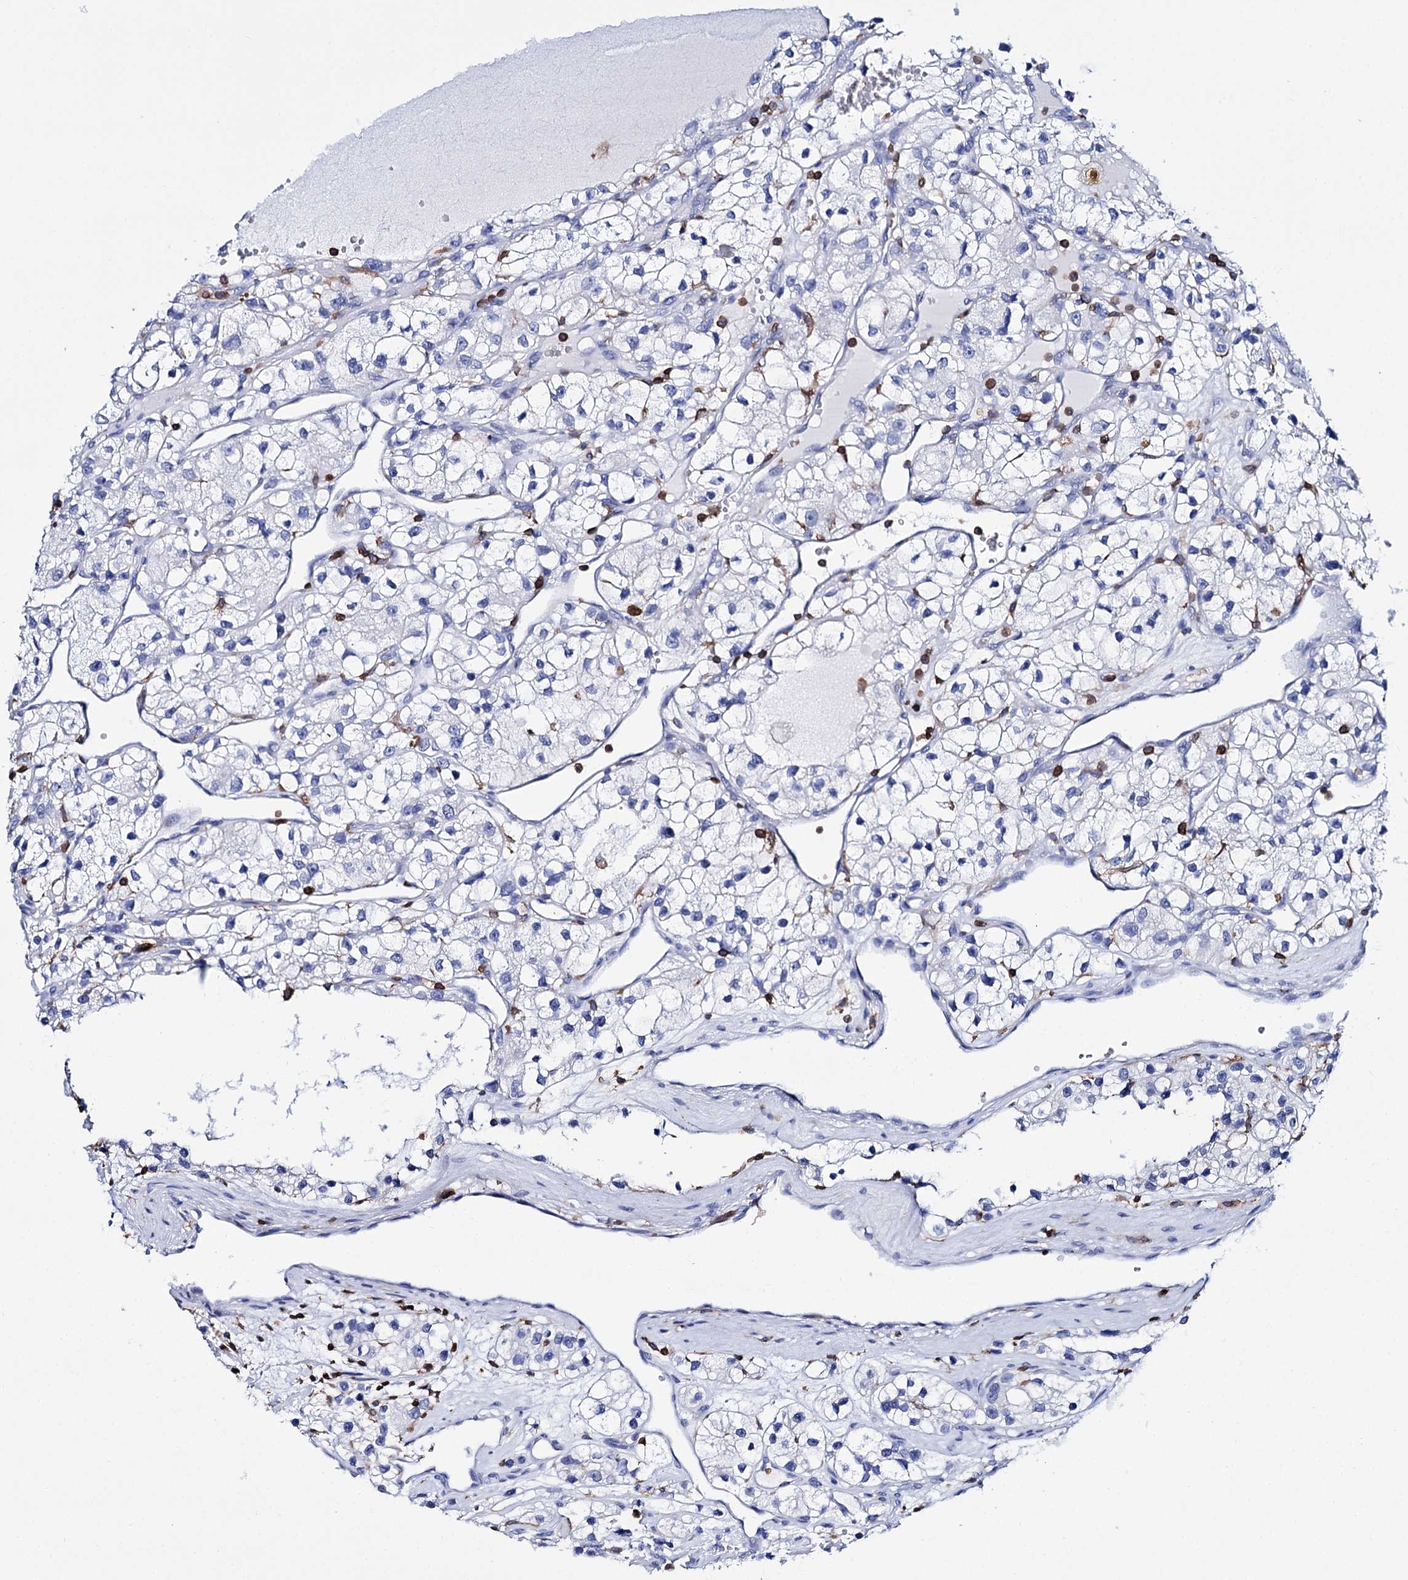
{"staining": {"intensity": "negative", "quantity": "none", "location": "none"}, "tissue": "renal cancer", "cell_type": "Tumor cells", "image_type": "cancer", "snomed": [{"axis": "morphology", "description": "Adenocarcinoma, NOS"}, {"axis": "topography", "description": "Kidney"}], "caption": "Immunohistochemical staining of adenocarcinoma (renal) demonstrates no significant staining in tumor cells.", "gene": "DEF6", "patient": {"sex": "female", "age": 57}}